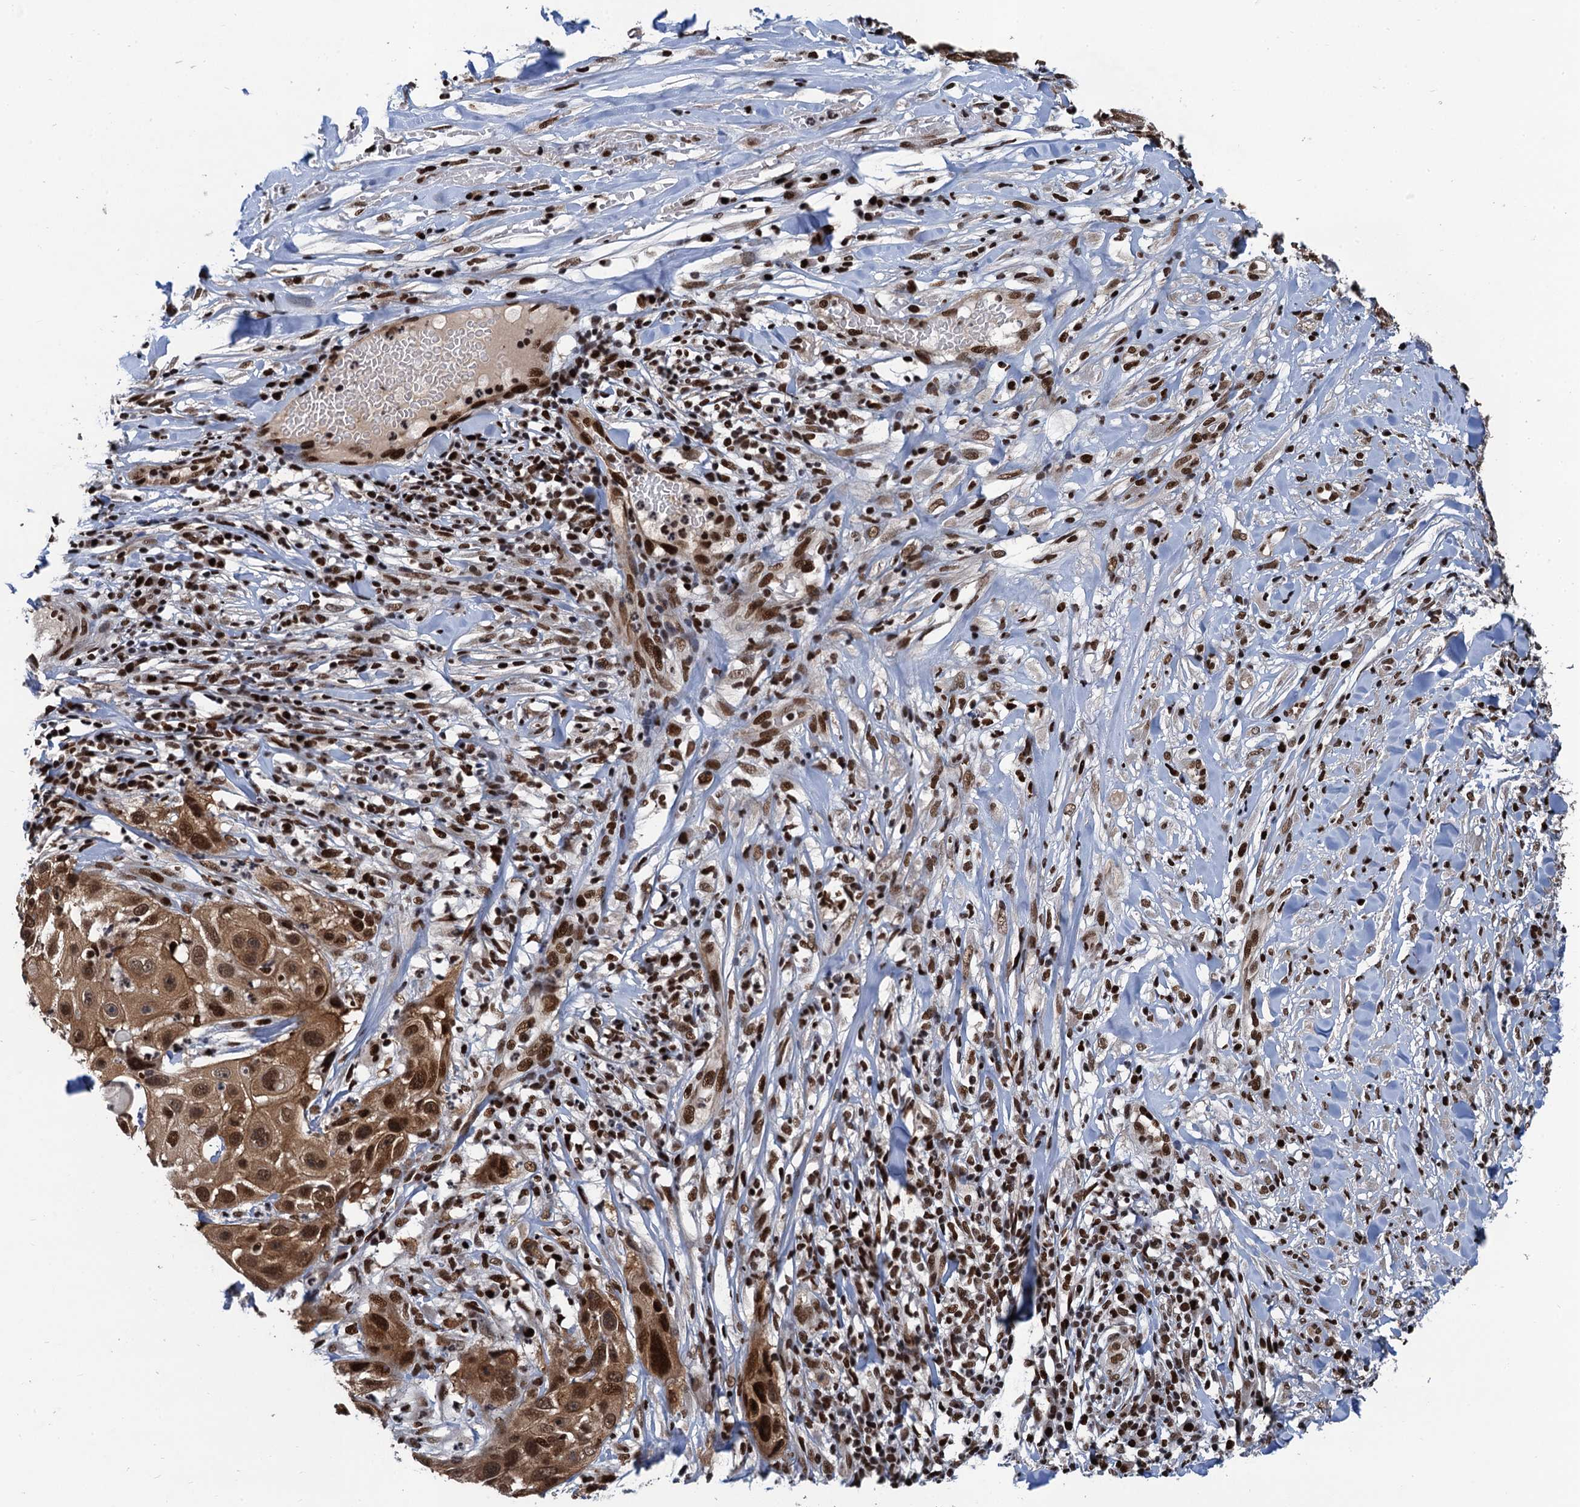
{"staining": {"intensity": "strong", "quantity": ">75%", "location": "cytoplasmic/membranous,nuclear"}, "tissue": "skin cancer", "cell_type": "Tumor cells", "image_type": "cancer", "snomed": [{"axis": "morphology", "description": "Squamous cell carcinoma, NOS"}, {"axis": "topography", "description": "Skin"}], "caption": "Tumor cells show high levels of strong cytoplasmic/membranous and nuclear staining in about >75% of cells in human skin cancer.", "gene": "PPP4R1", "patient": {"sex": "female", "age": 44}}